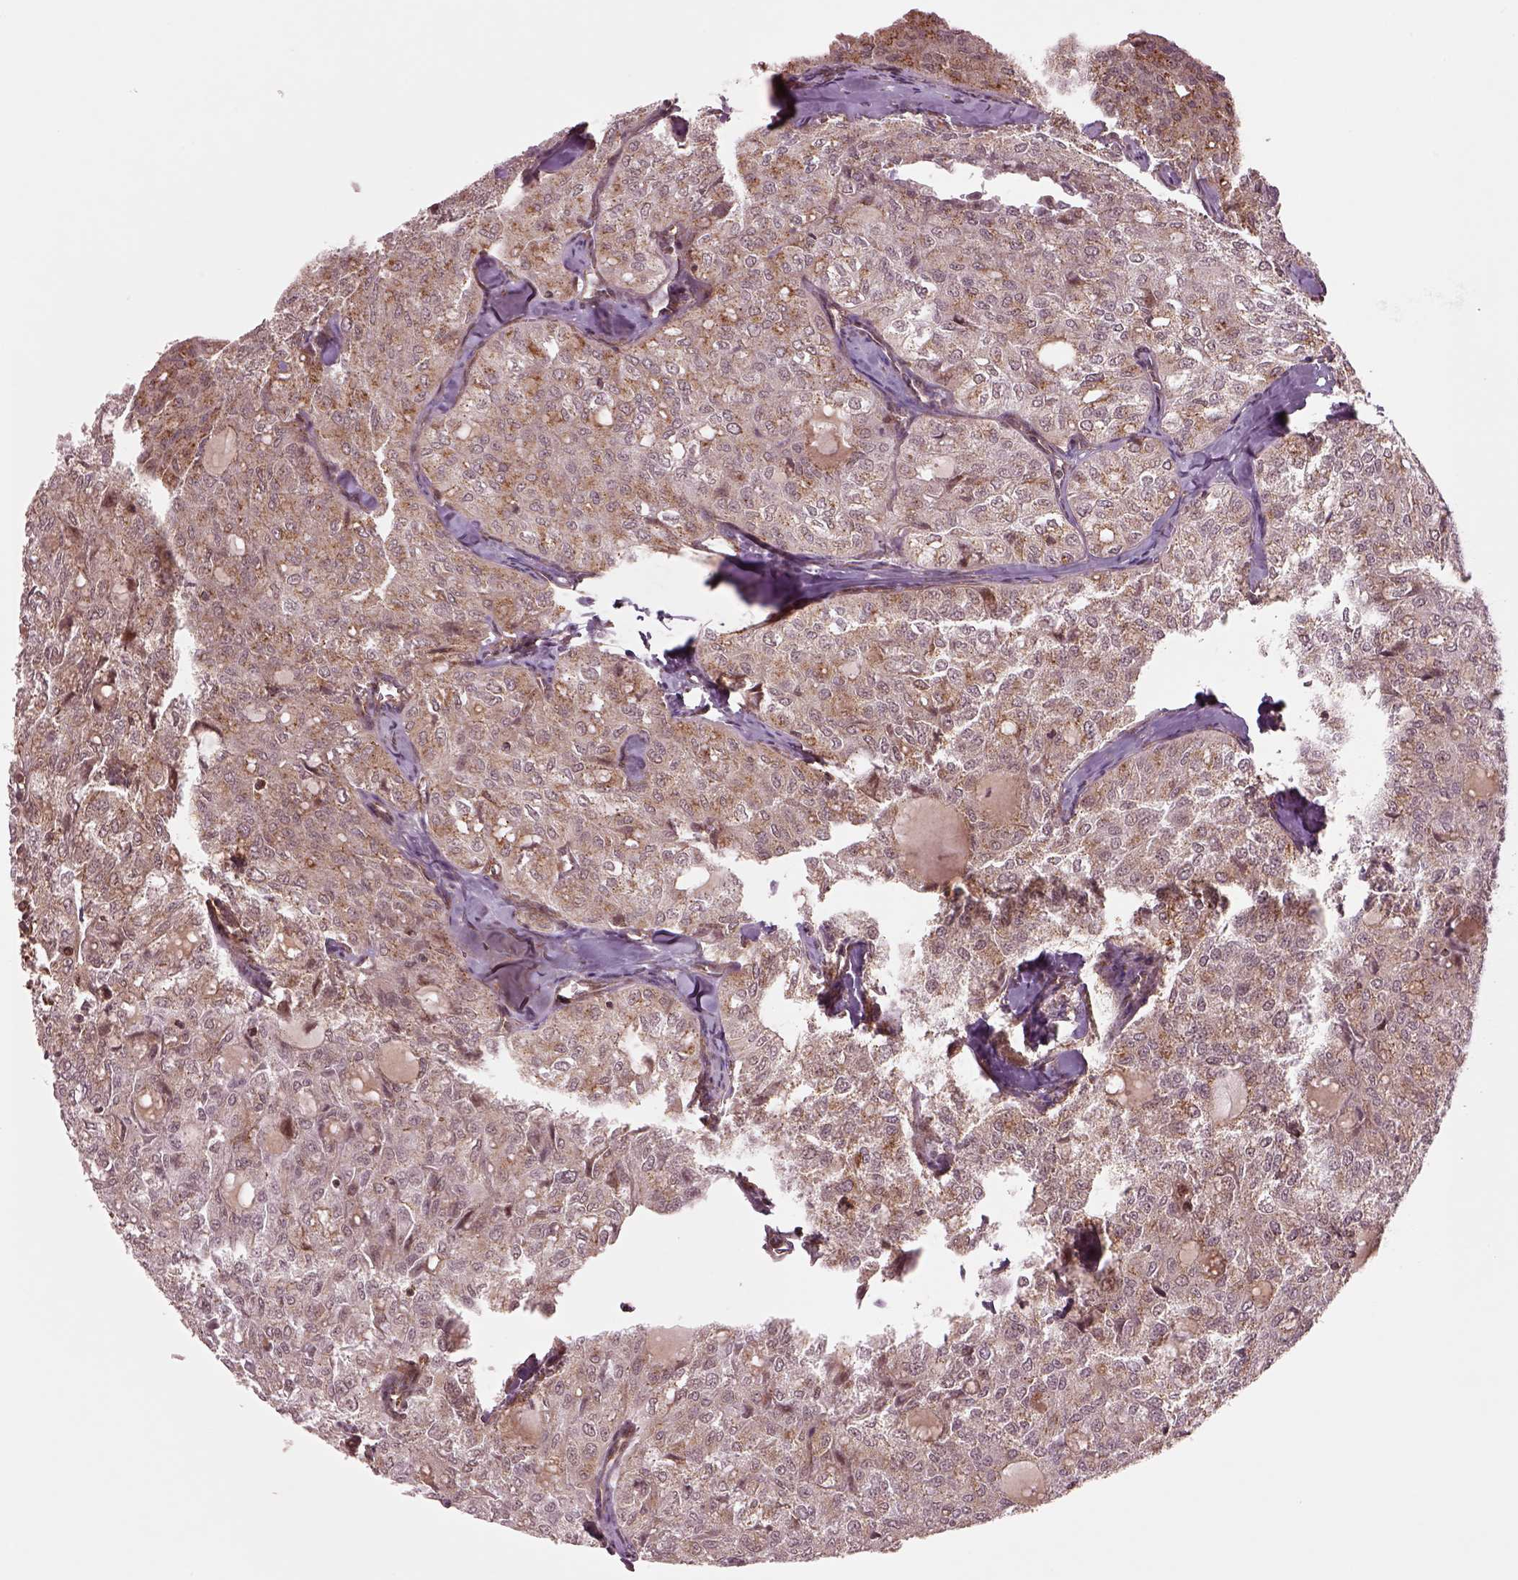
{"staining": {"intensity": "moderate", "quantity": "<25%", "location": "cytoplasmic/membranous"}, "tissue": "thyroid cancer", "cell_type": "Tumor cells", "image_type": "cancer", "snomed": [{"axis": "morphology", "description": "Follicular adenoma carcinoma, NOS"}, {"axis": "topography", "description": "Thyroid gland"}], "caption": "Immunohistochemical staining of human thyroid cancer shows moderate cytoplasmic/membranous protein positivity in about <25% of tumor cells. (DAB (3,3'-diaminobenzidine) IHC with brightfield microscopy, high magnification).", "gene": "WASHC2A", "patient": {"sex": "male", "age": 75}}